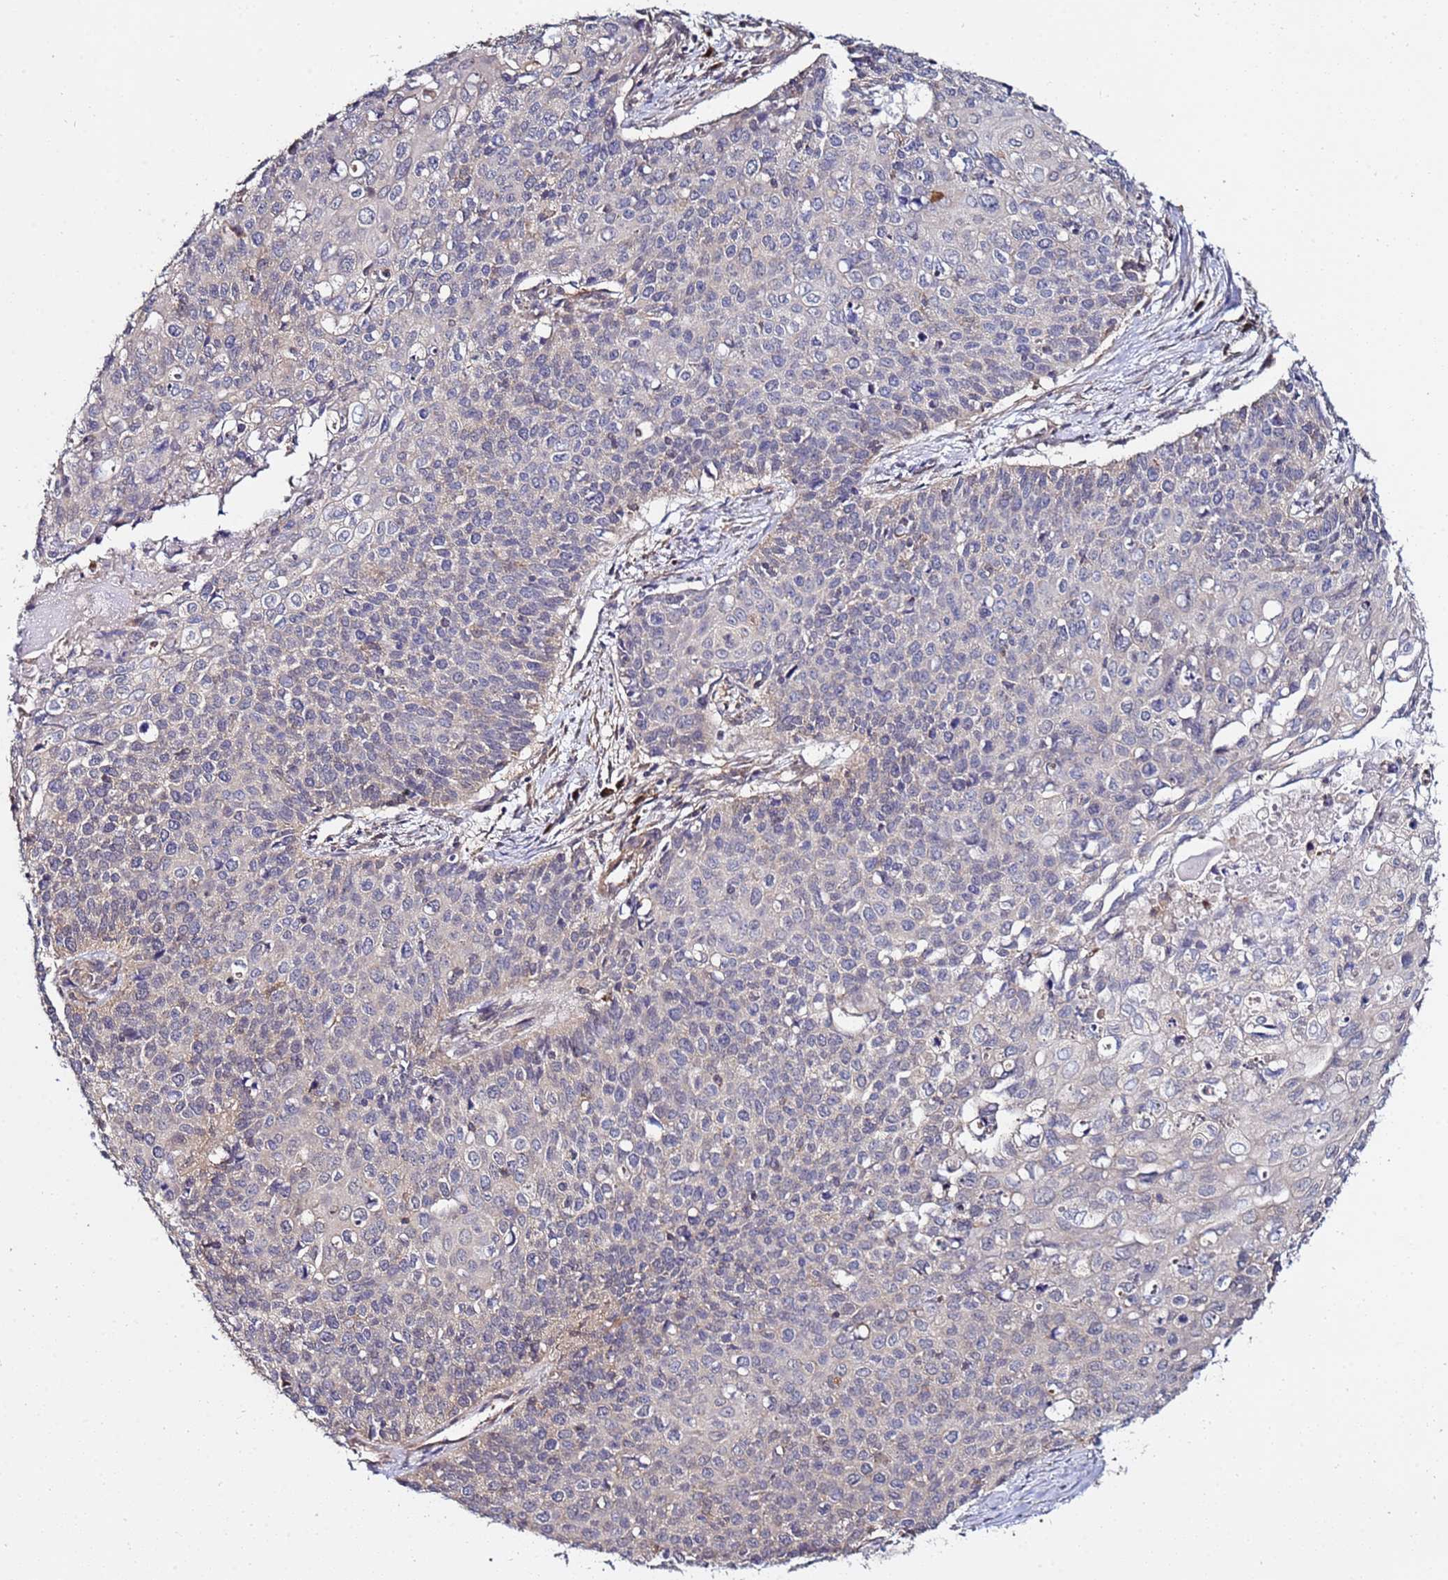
{"staining": {"intensity": "negative", "quantity": "none", "location": "none"}, "tissue": "cervical cancer", "cell_type": "Tumor cells", "image_type": "cancer", "snomed": [{"axis": "morphology", "description": "Squamous cell carcinoma, NOS"}, {"axis": "topography", "description": "Cervix"}], "caption": "DAB (3,3'-diaminobenzidine) immunohistochemical staining of cervical cancer demonstrates no significant expression in tumor cells.", "gene": "NAXE", "patient": {"sex": "female", "age": 39}}